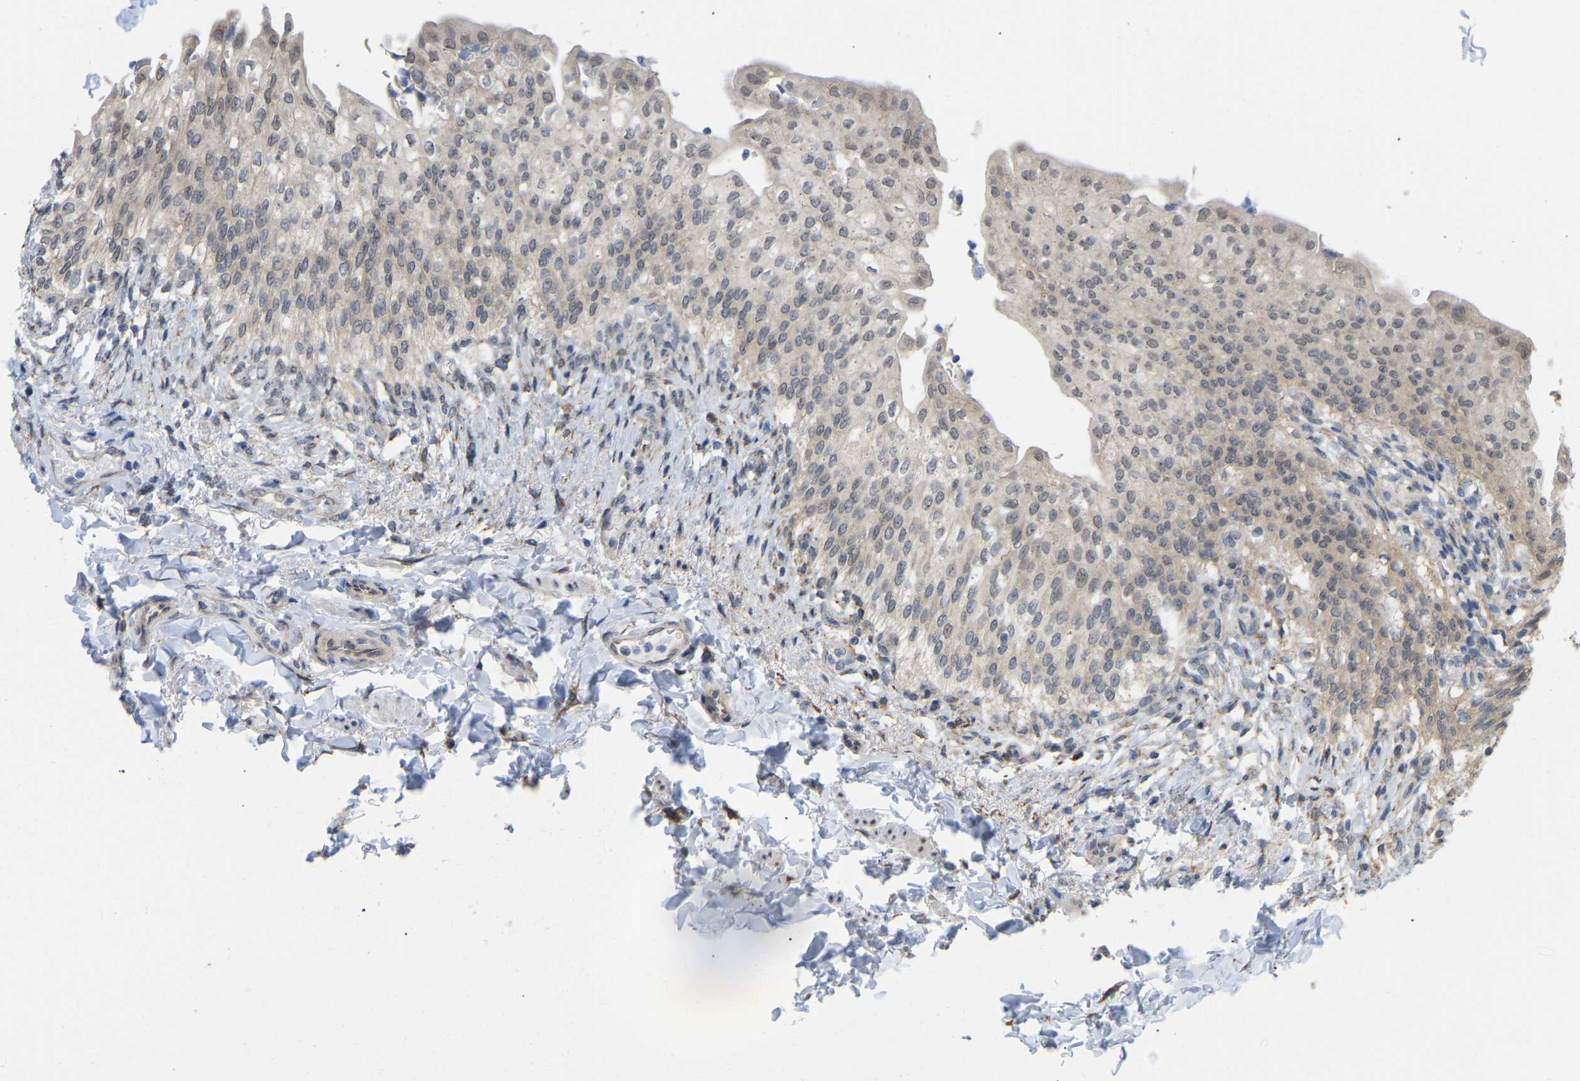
{"staining": {"intensity": "weak", "quantity": "<25%", "location": "cytoplasmic/membranous,nuclear"}, "tissue": "urinary bladder", "cell_type": "Urothelial cells", "image_type": "normal", "snomed": [{"axis": "morphology", "description": "Normal tissue, NOS"}, {"axis": "topography", "description": "Urinary bladder"}], "caption": "The immunohistochemistry micrograph has no significant expression in urothelial cells of urinary bladder. (Brightfield microscopy of DAB IHC at high magnification).", "gene": "BEND3", "patient": {"sex": "female", "age": 60}}